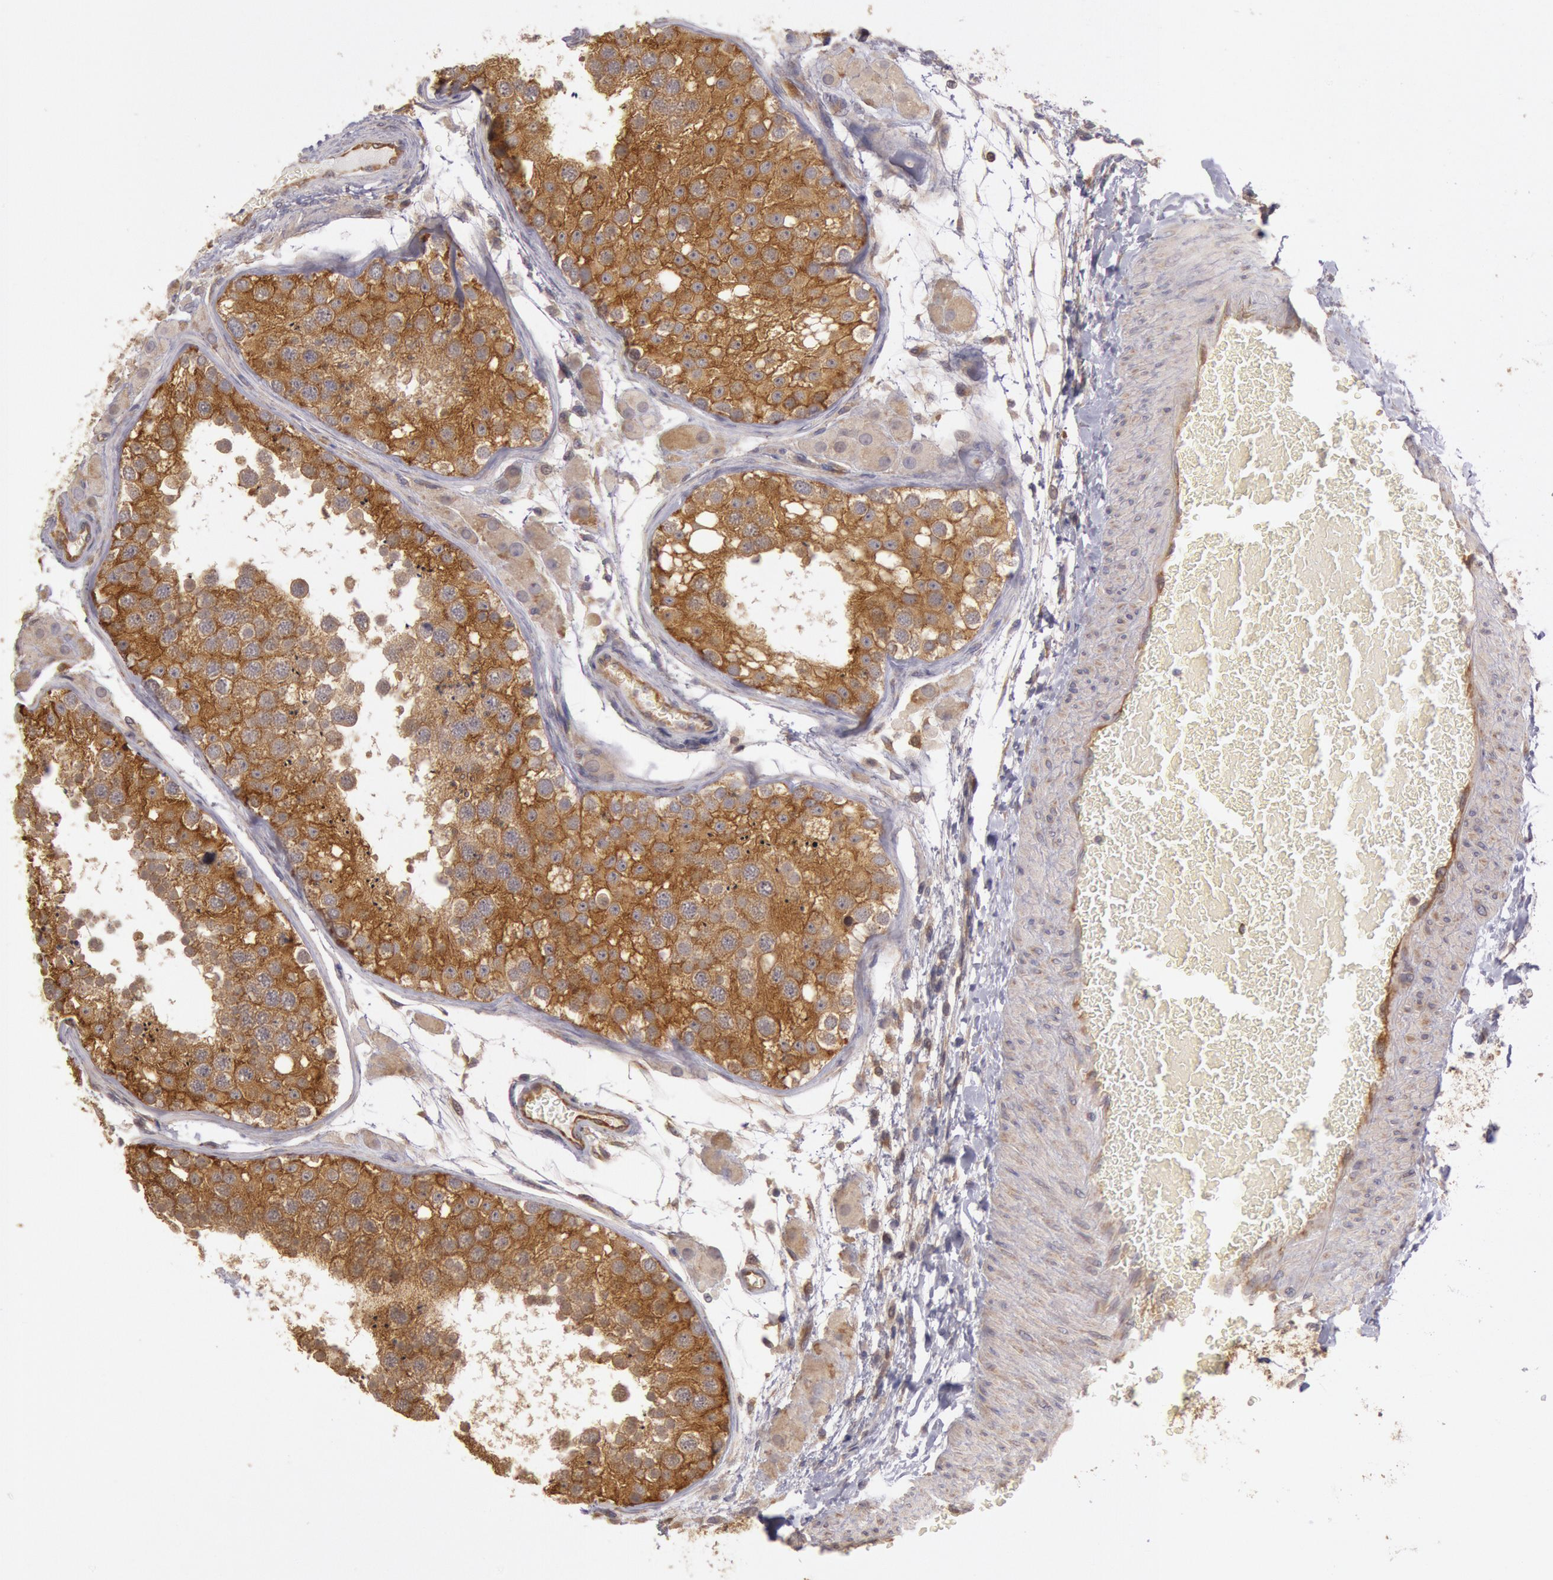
{"staining": {"intensity": "strong", "quantity": ">75%", "location": "cytoplasmic/membranous"}, "tissue": "testis", "cell_type": "Cells in seminiferous ducts", "image_type": "normal", "snomed": [{"axis": "morphology", "description": "Normal tissue, NOS"}, {"axis": "topography", "description": "Testis"}], "caption": "A brown stain highlights strong cytoplasmic/membranous staining of a protein in cells in seminiferous ducts of normal human testis. Using DAB (brown) and hematoxylin (blue) stains, captured at high magnification using brightfield microscopy.", "gene": "NMT2", "patient": {"sex": "male", "age": 26}}